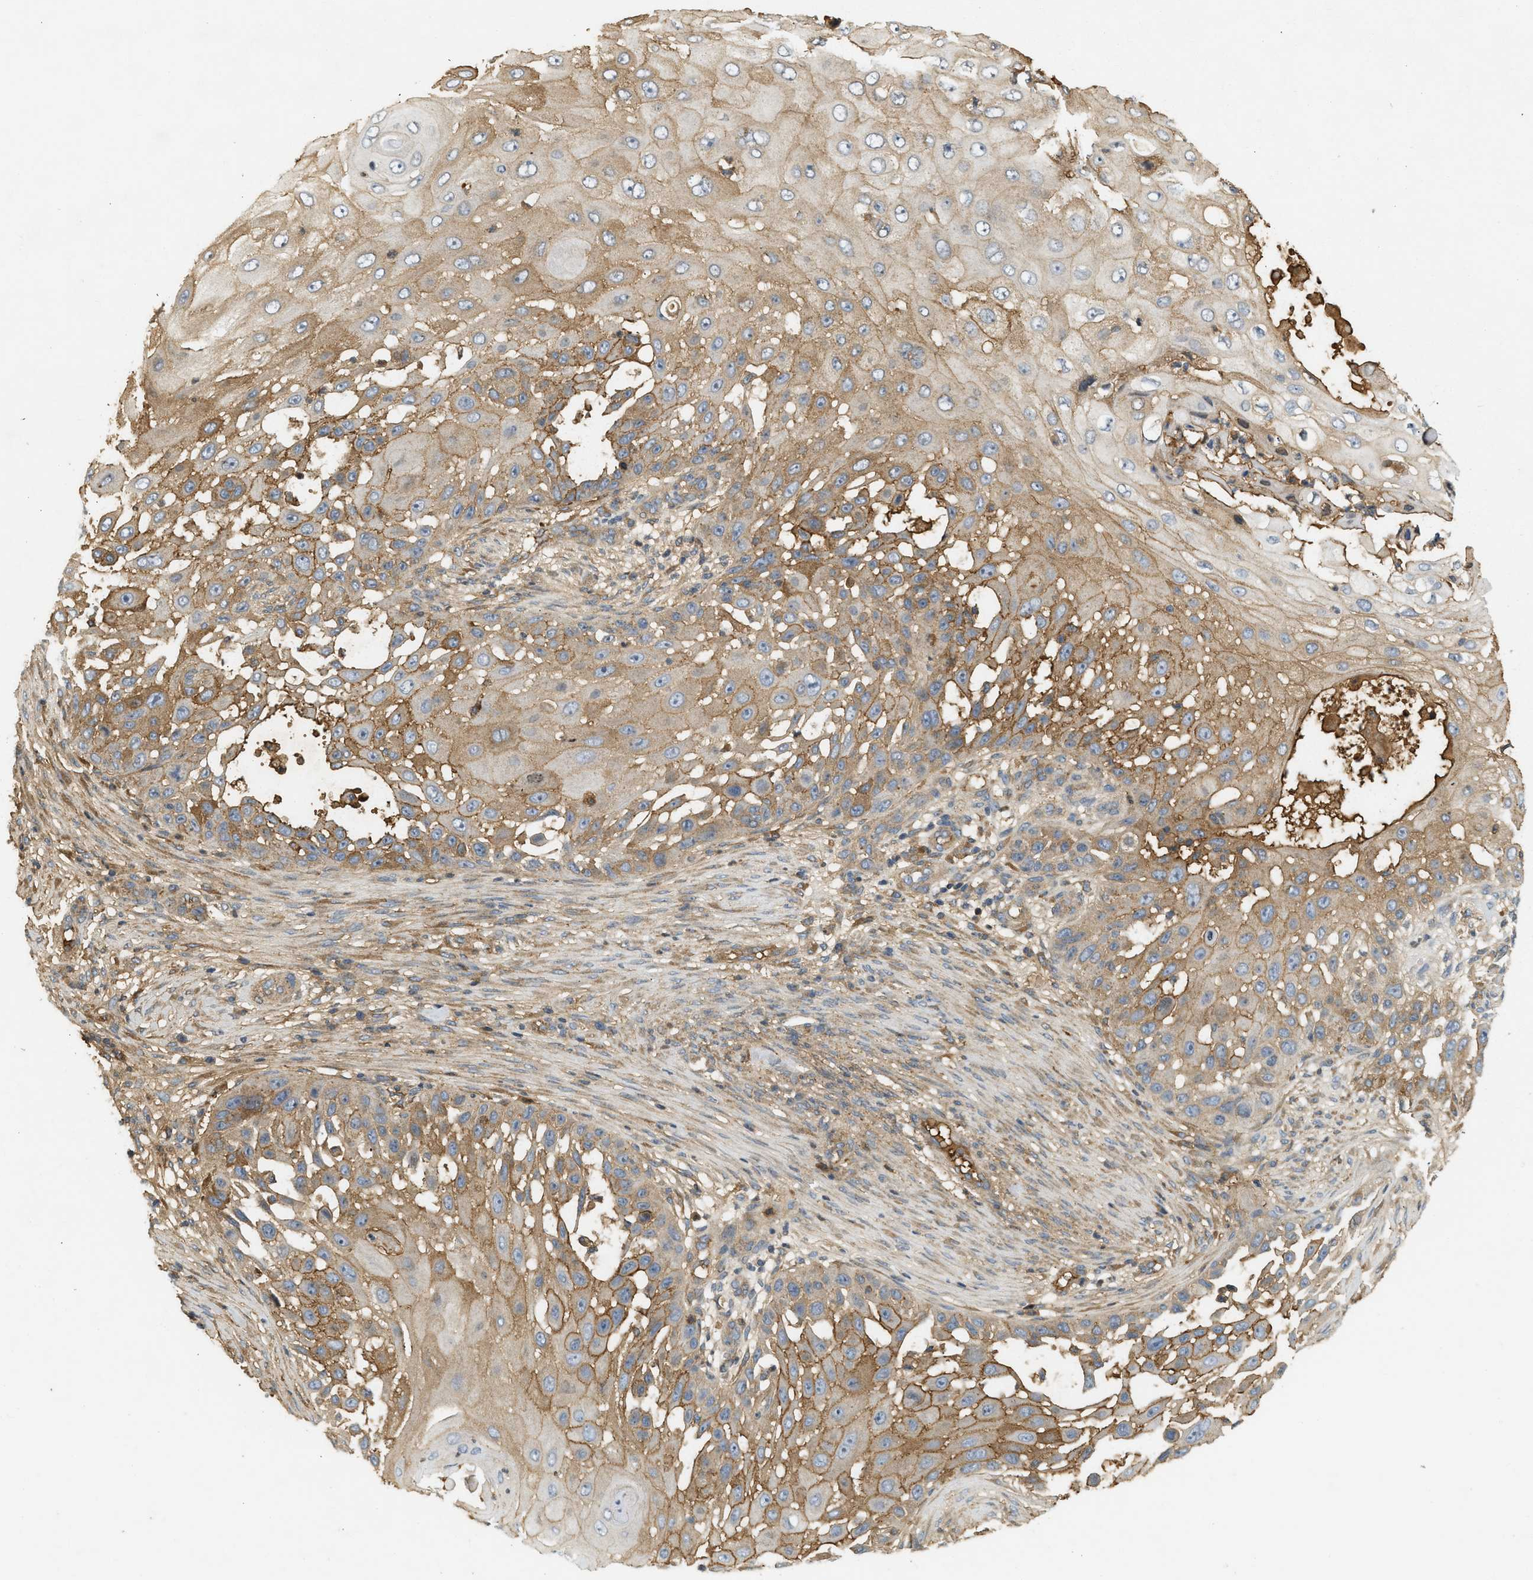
{"staining": {"intensity": "moderate", "quantity": "25%-75%", "location": "cytoplasmic/membranous"}, "tissue": "skin cancer", "cell_type": "Tumor cells", "image_type": "cancer", "snomed": [{"axis": "morphology", "description": "Squamous cell carcinoma, NOS"}, {"axis": "topography", "description": "Skin"}], "caption": "Immunohistochemical staining of squamous cell carcinoma (skin) displays medium levels of moderate cytoplasmic/membranous expression in about 25%-75% of tumor cells.", "gene": "F8", "patient": {"sex": "female", "age": 44}}